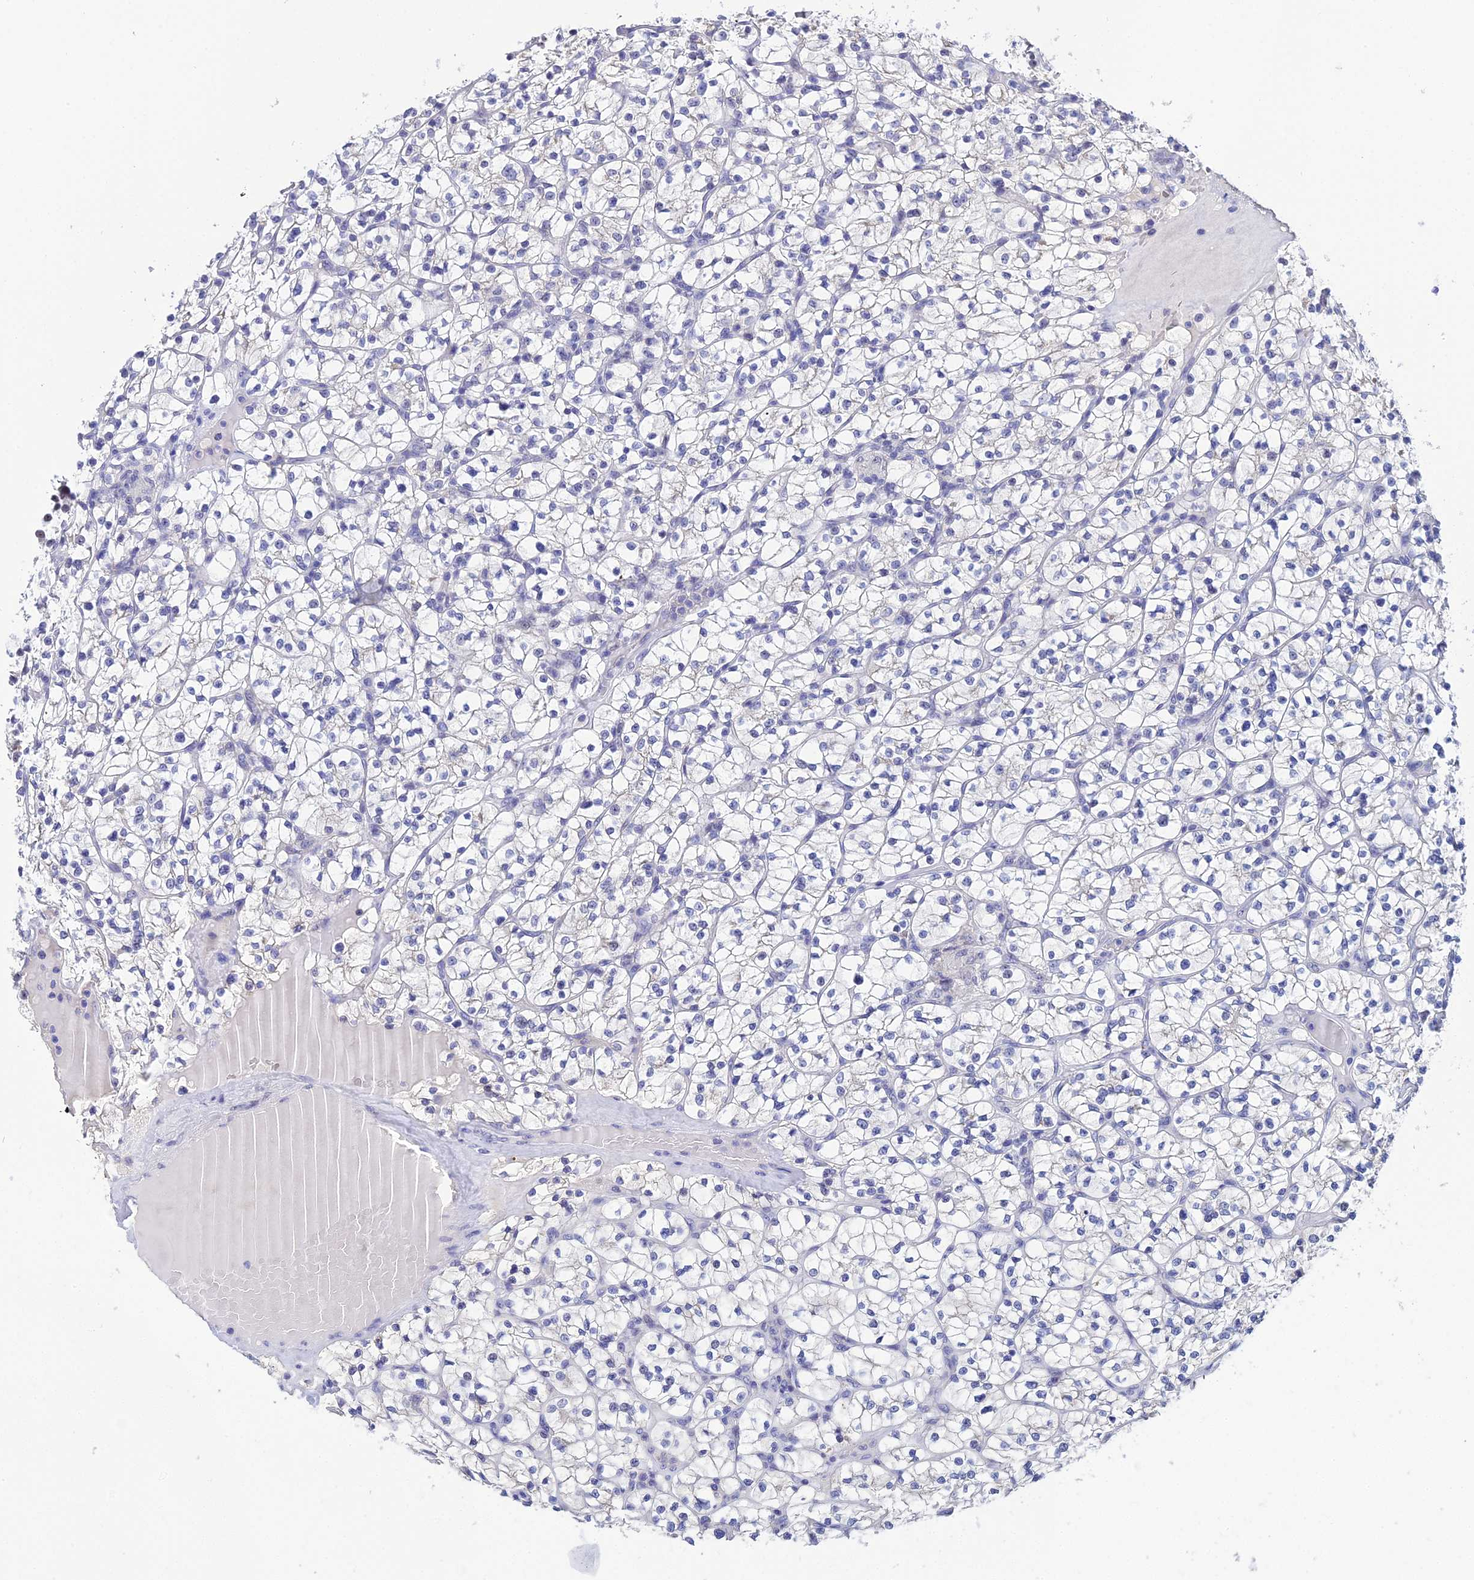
{"staining": {"intensity": "negative", "quantity": "none", "location": "none"}, "tissue": "renal cancer", "cell_type": "Tumor cells", "image_type": "cancer", "snomed": [{"axis": "morphology", "description": "Adenocarcinoma, NOS"}, {"axis": "topography", "description": "Kidney"}], "caption": "A high-resolution image shows IHC staining of renal cancer, which exhibits no significant expression in tumor cells.", "gene": "PLPP4", "patient": {"sex": "female", "age": 64}}